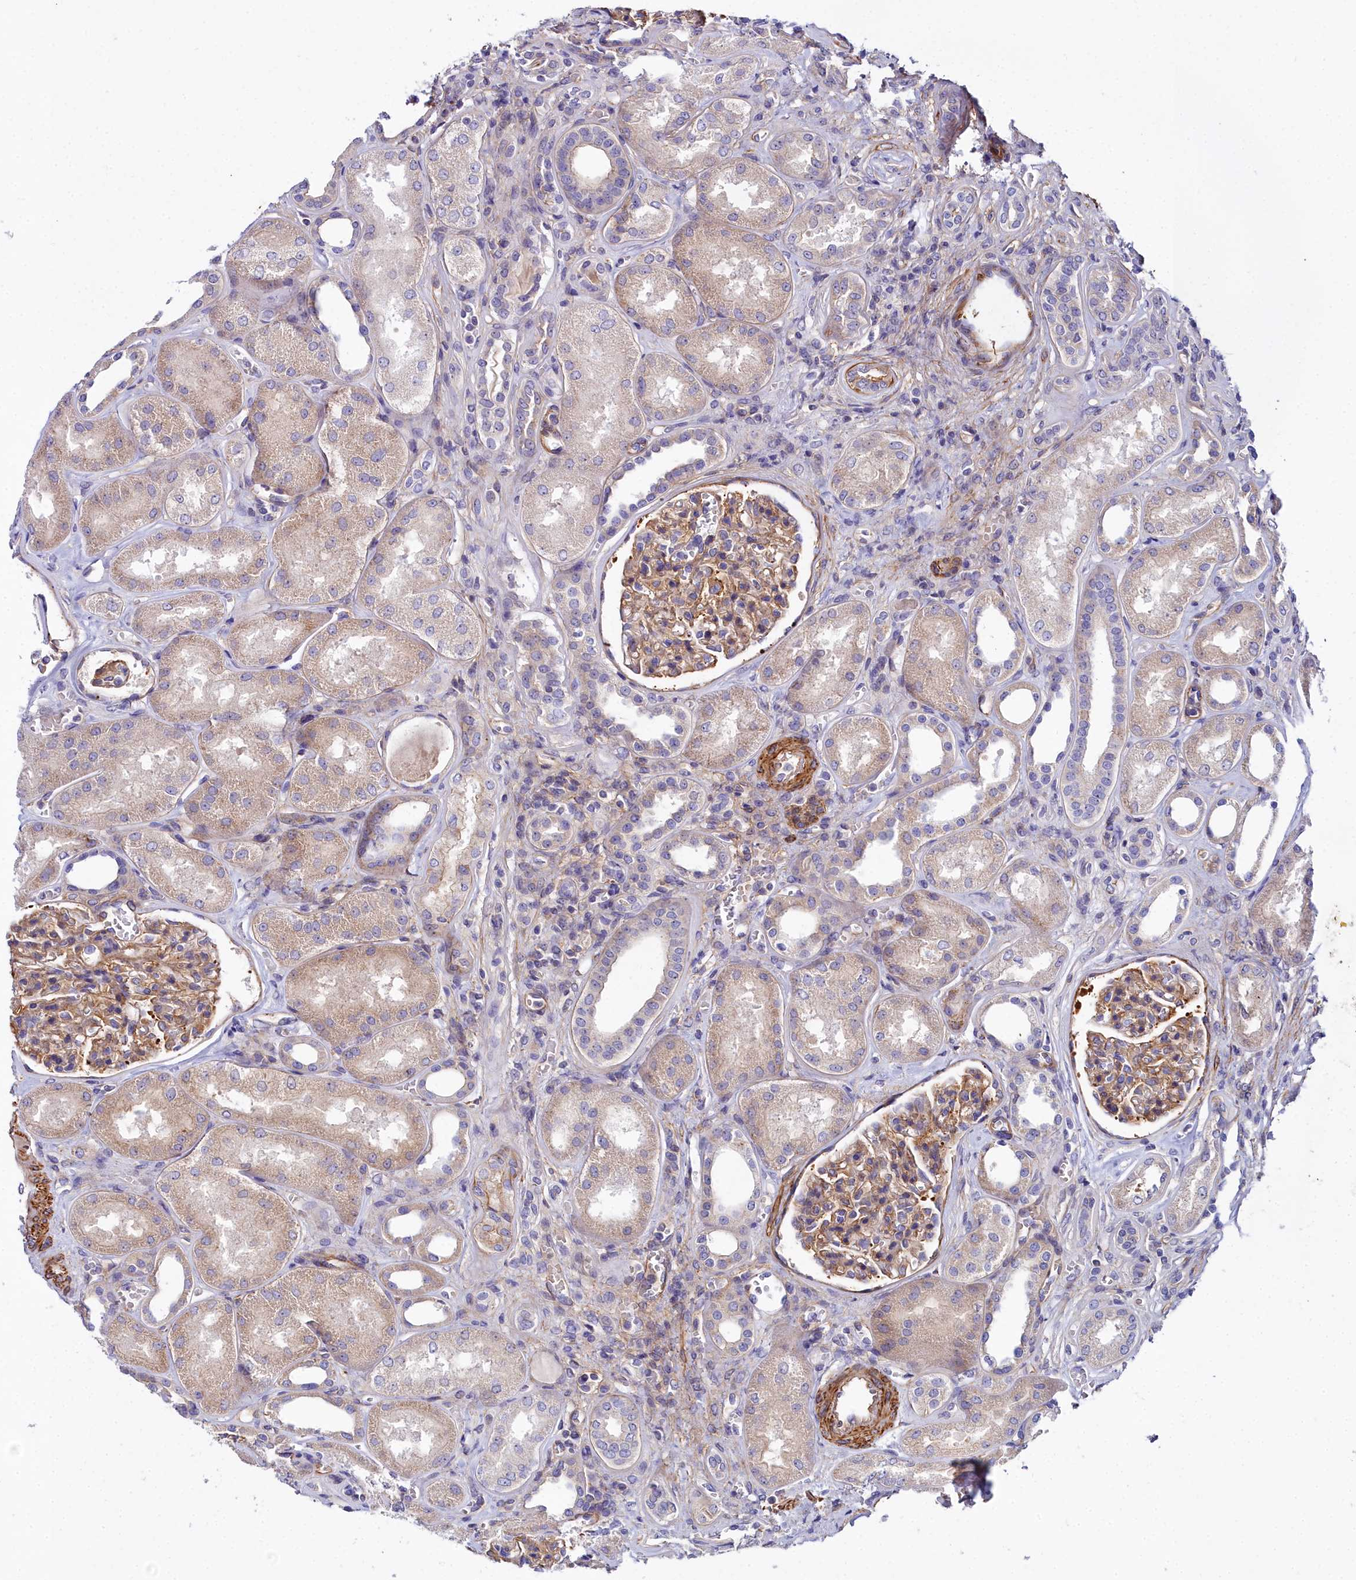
{"staining": {"intensity": "moderate", "quantity": "25%-75%", "location": "cytoplasmic/membranous"}, "tissue": "kidney", "cell_type": "Cells in glomeruli", "image_type": "normal", "snomed": [{"axis": "morphology", "description": "Normal tissue, NOS"}, {"axis": "morphology", "description": "Adenocarcinoma, NOS"}, {"axis": "topography", "description": "Kidney"}], "caption": "The photomicrograph demonstrates staining of unremarkable kidney, revealing moderate cytoplasmic/membranous protein staining (brown color) within cells in glomeruli.", "gene": "FADS3", "patient": {"sex": "female", "age": 68}}